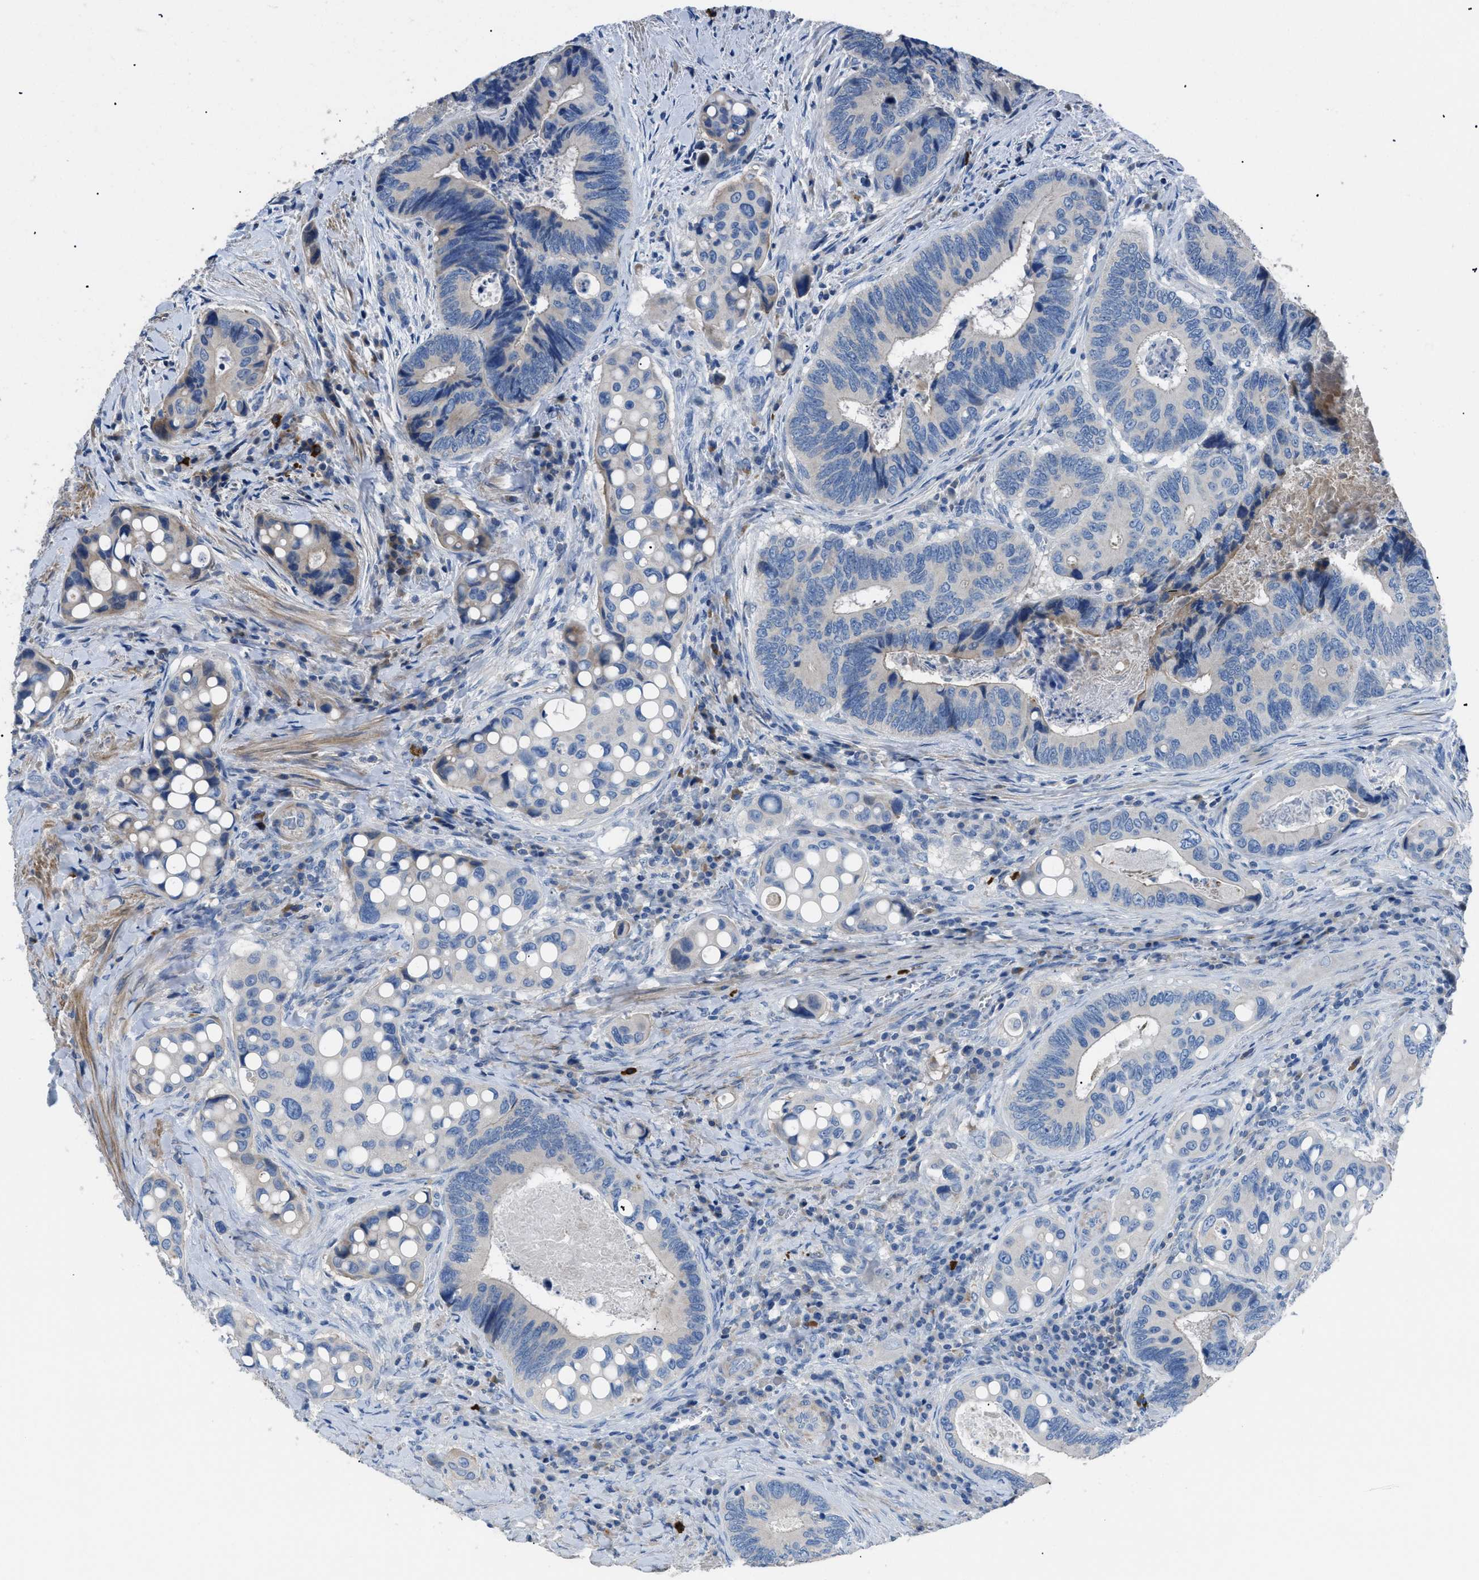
{"staining": {"intensity": "negative", "quantity": "none", "location": "none"}, "tissue": "colorectal cancer", "cell_type": "Tumor cells", "image_type": "cancer", "snomed": [{"axis": "morphology", "description": "Inflammation, NOS"}, {"axis": "morphology", "description": "Adenocarcinoma, NOS"}, {"axis": "topography", "description": "Colon"}], "caption": "Tumor cells are negative for protein expression in human colorectal adenocarcinoma.", "gene": "SGCZ", "patient": {"sex": "male", "age": 72}}